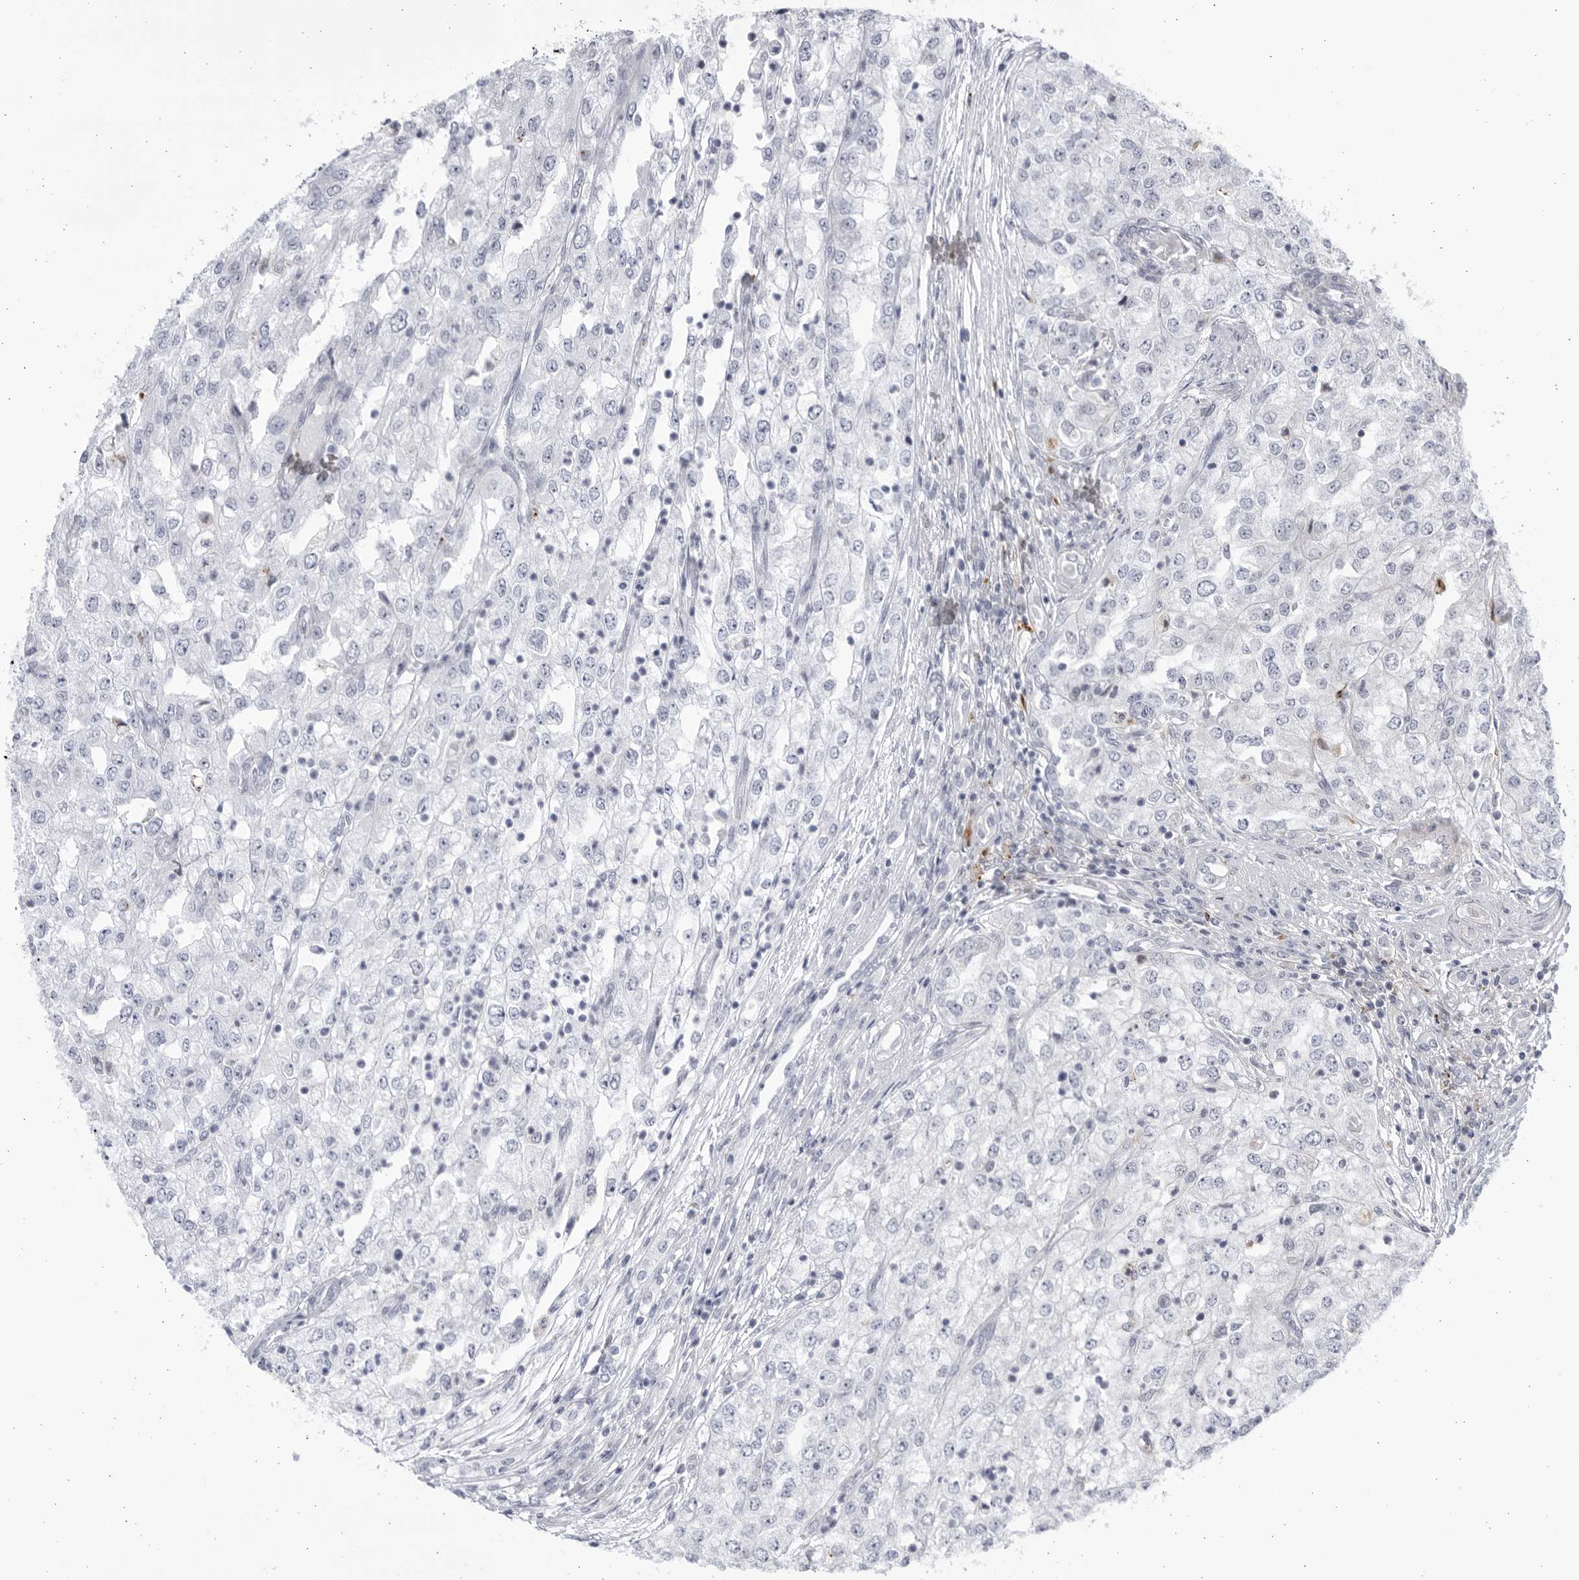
{"staining": {"intensity": "negative", "quantity": "none", "location": "none"}, "tissue": "renal cancer", "cell_type": "Tumor cells", "image_type": "cancer", "snomed": [{"axis": "morphology", "description": "Adenocarcinoma, NOS"}, {"axis": "topography", "description": "Kidney"}], "caption": "The micrograph shows no significant staining in tumor cells of renal cancer.", "gene": "CCDC181", "patient": {"sex": "female", "age": 54}}